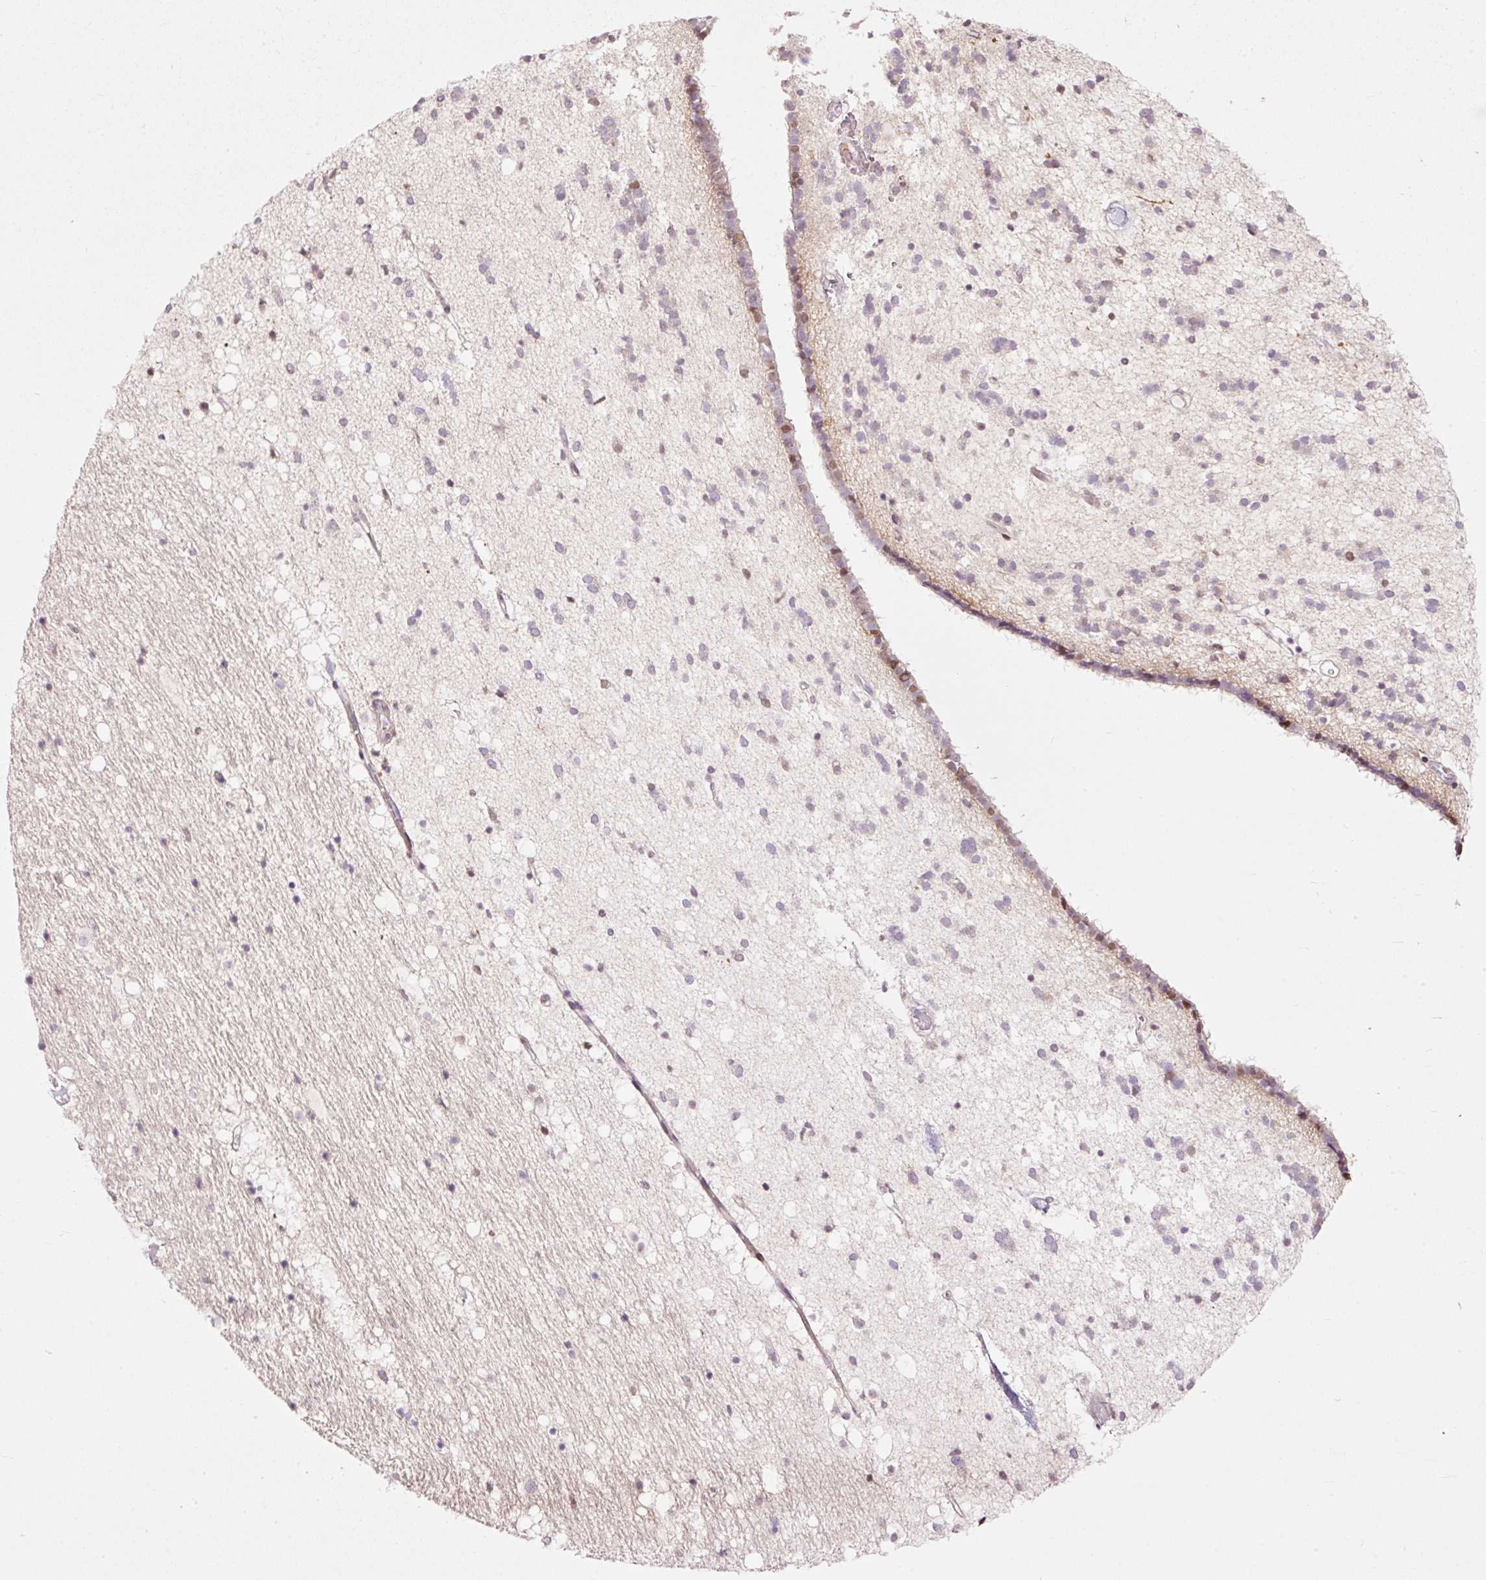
{"staining": {"intensity": "moderate", "quantity": "<25%", "location": "nuclear"}, "tissue": "caudate", "cell_type": "Glial cells", "image_type": "normal", "snomed": [{"axis": "morphology", "description": "Normal tissue, NOS"}, {"axis": "topography", "description": "Lateral ventricle wall"}], "caption": "Protein expression analysis of benign caudate shows moderate nuclear expression in approximately <25% of glial cells. (brown staining indicates protein expression, while blue staining denotes nuclei).", "gene": "FCRL4", "patient": {"sex": "male", "age": 37}}